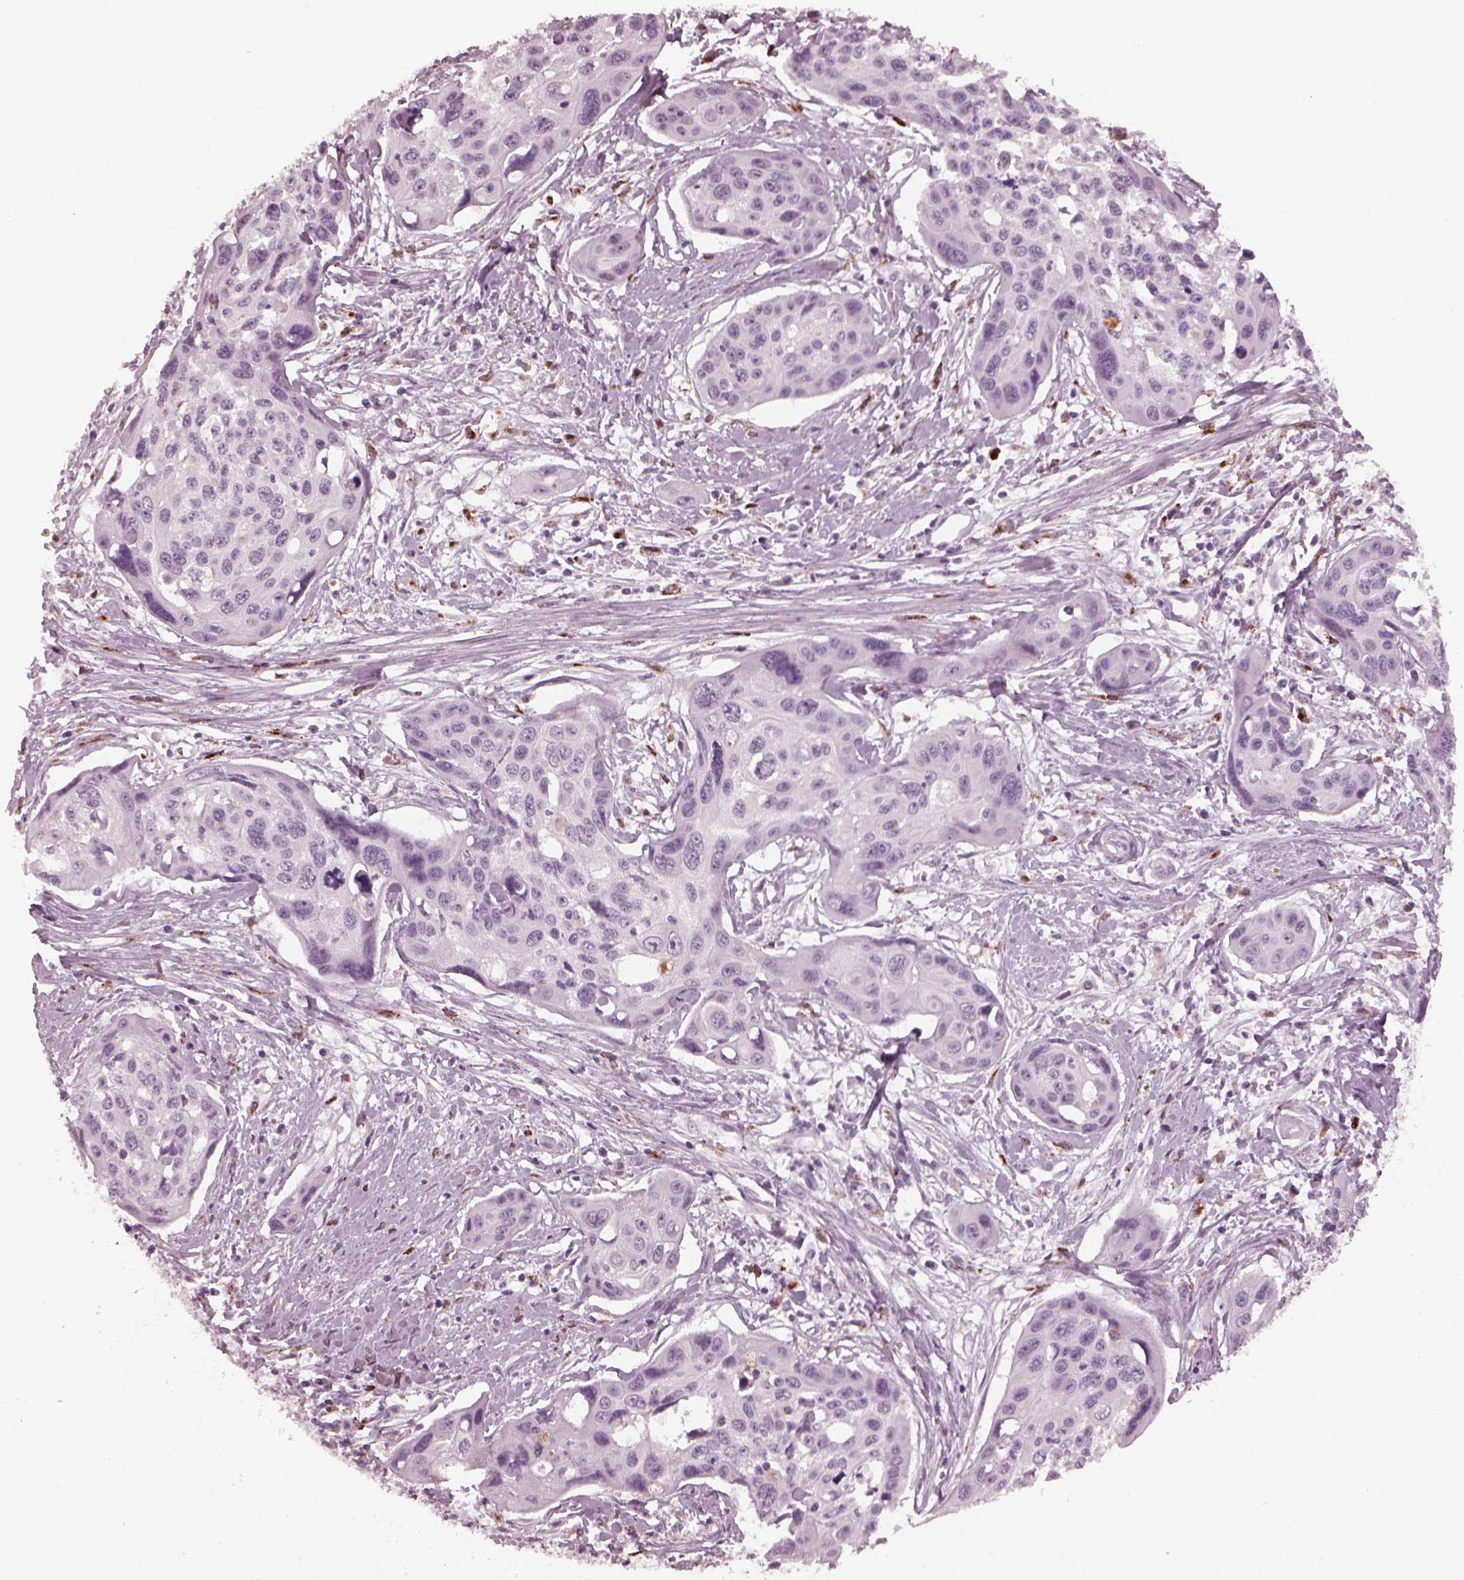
{"staining": {"intensity": "negative", "quantity": "none", "location": "none"}, "tissue": "cervical cancer", "cell_type": "Tumor cells", "image_type": "cancer", "snomed": [{"axis": "morphology", "description": "Squamous cell carcinoma, NOS"}, {"axis": "topography", "description": "Cervix"}], "caption": "This photomicrograph is of cervical squamous cell carcinoma stained with immunohistochemistry to label a protein in brown with the nuclei are counter-stained blue. There is no staining in tumor cells.", "gene": "SLAMF8", "patient": {"sex": "female", "age": 31}}